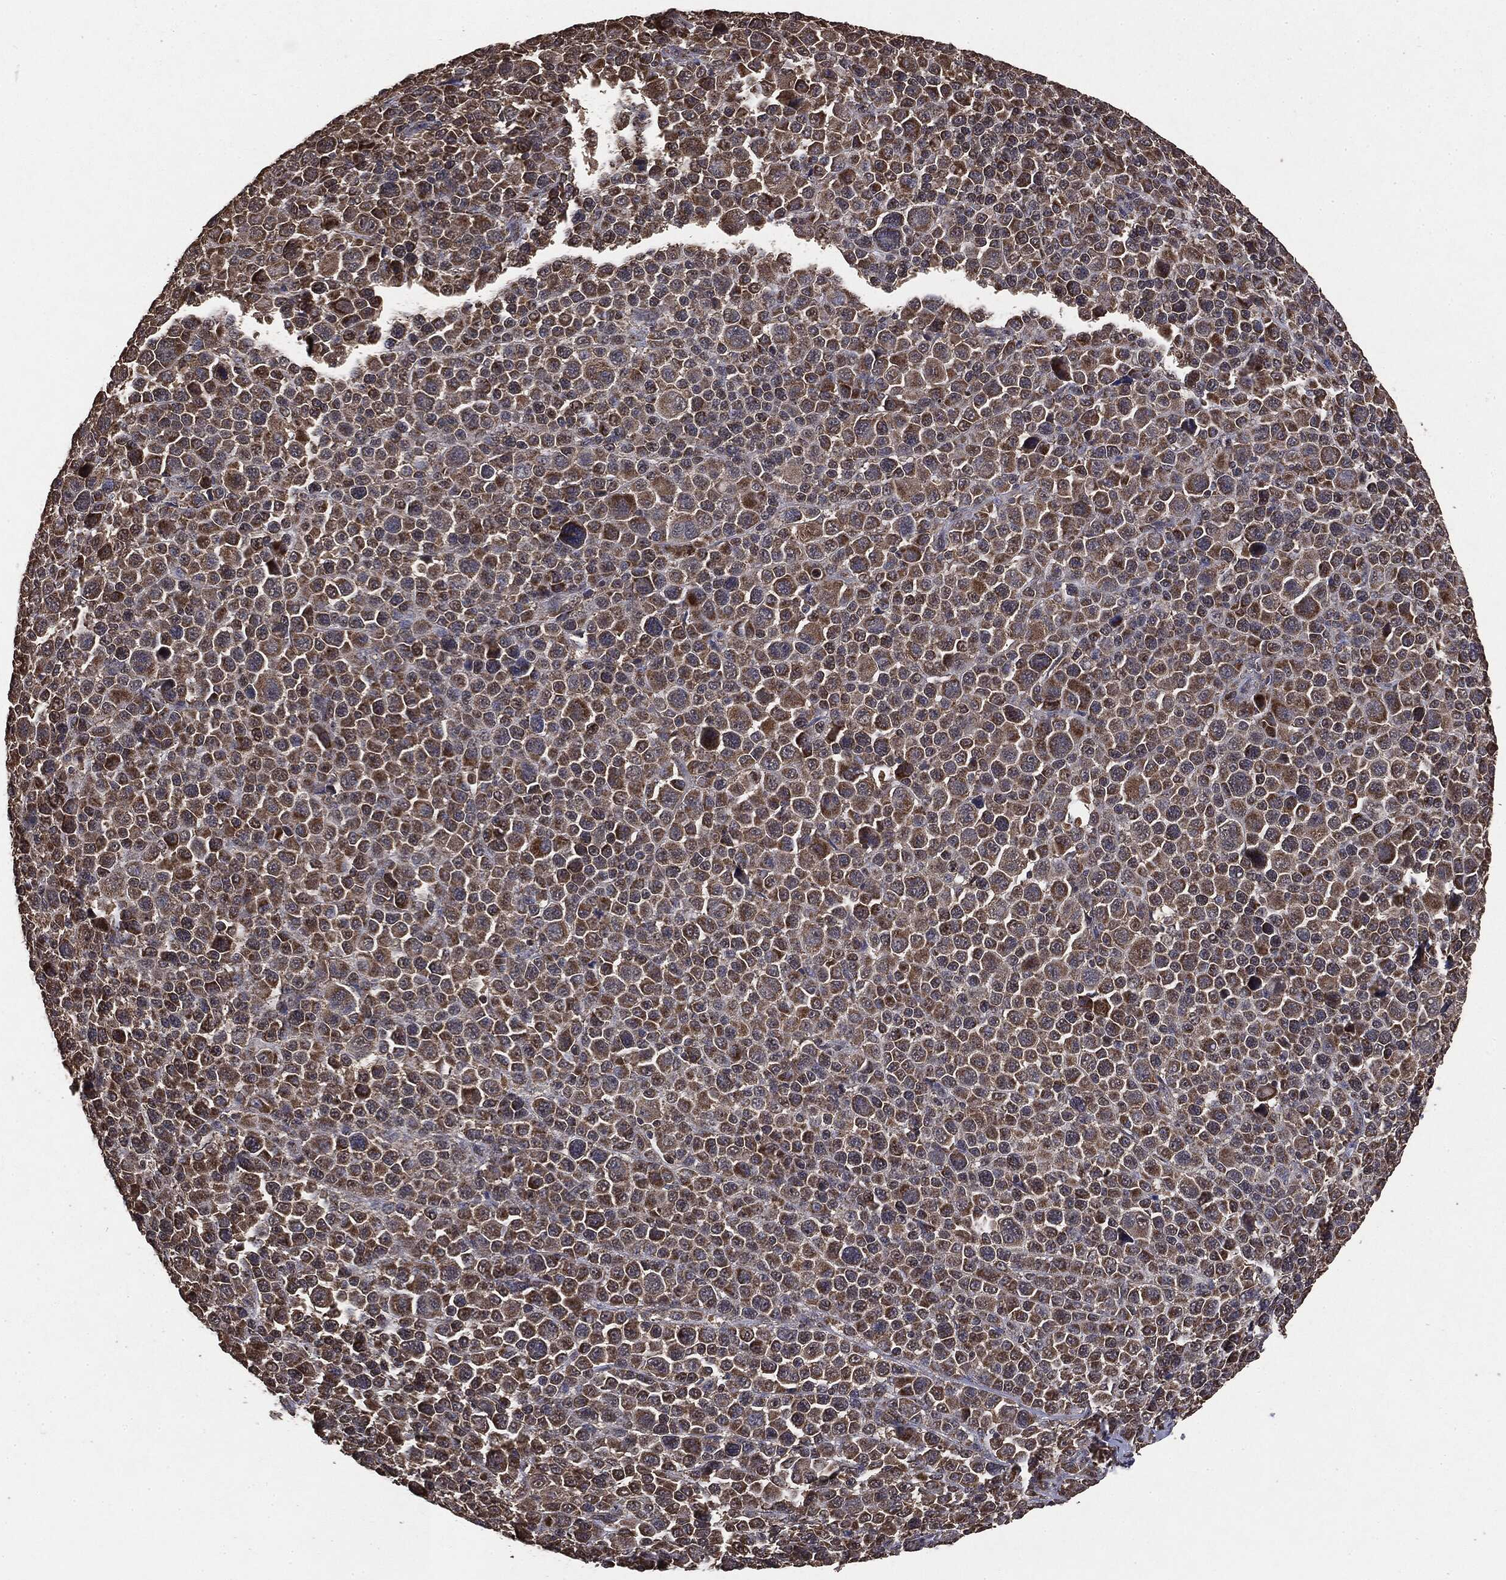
{"staining": {"intensity": "moderate", "quantity": ">75%", "location": "cytoplasmic/membranous"}, "tissue": "melanoma", "cell_type": "Tumor cells", "image_type": "cancer", "snomed": [{"axis": "morphology", "description": "Malignant melanoma, NOS"}, {"axis": "topography", "description": "Skin"}], "caption": "The photomicrograph demonstrates immunohistochemical staining of melanoma. There is moderate cytoplasmic/membranous positivity is appreciated in approximately >75% of tumor cells. Nuclei are stained in blue.", "gene": "MTOR", "patient": {"sex": "female", "age": 57}}